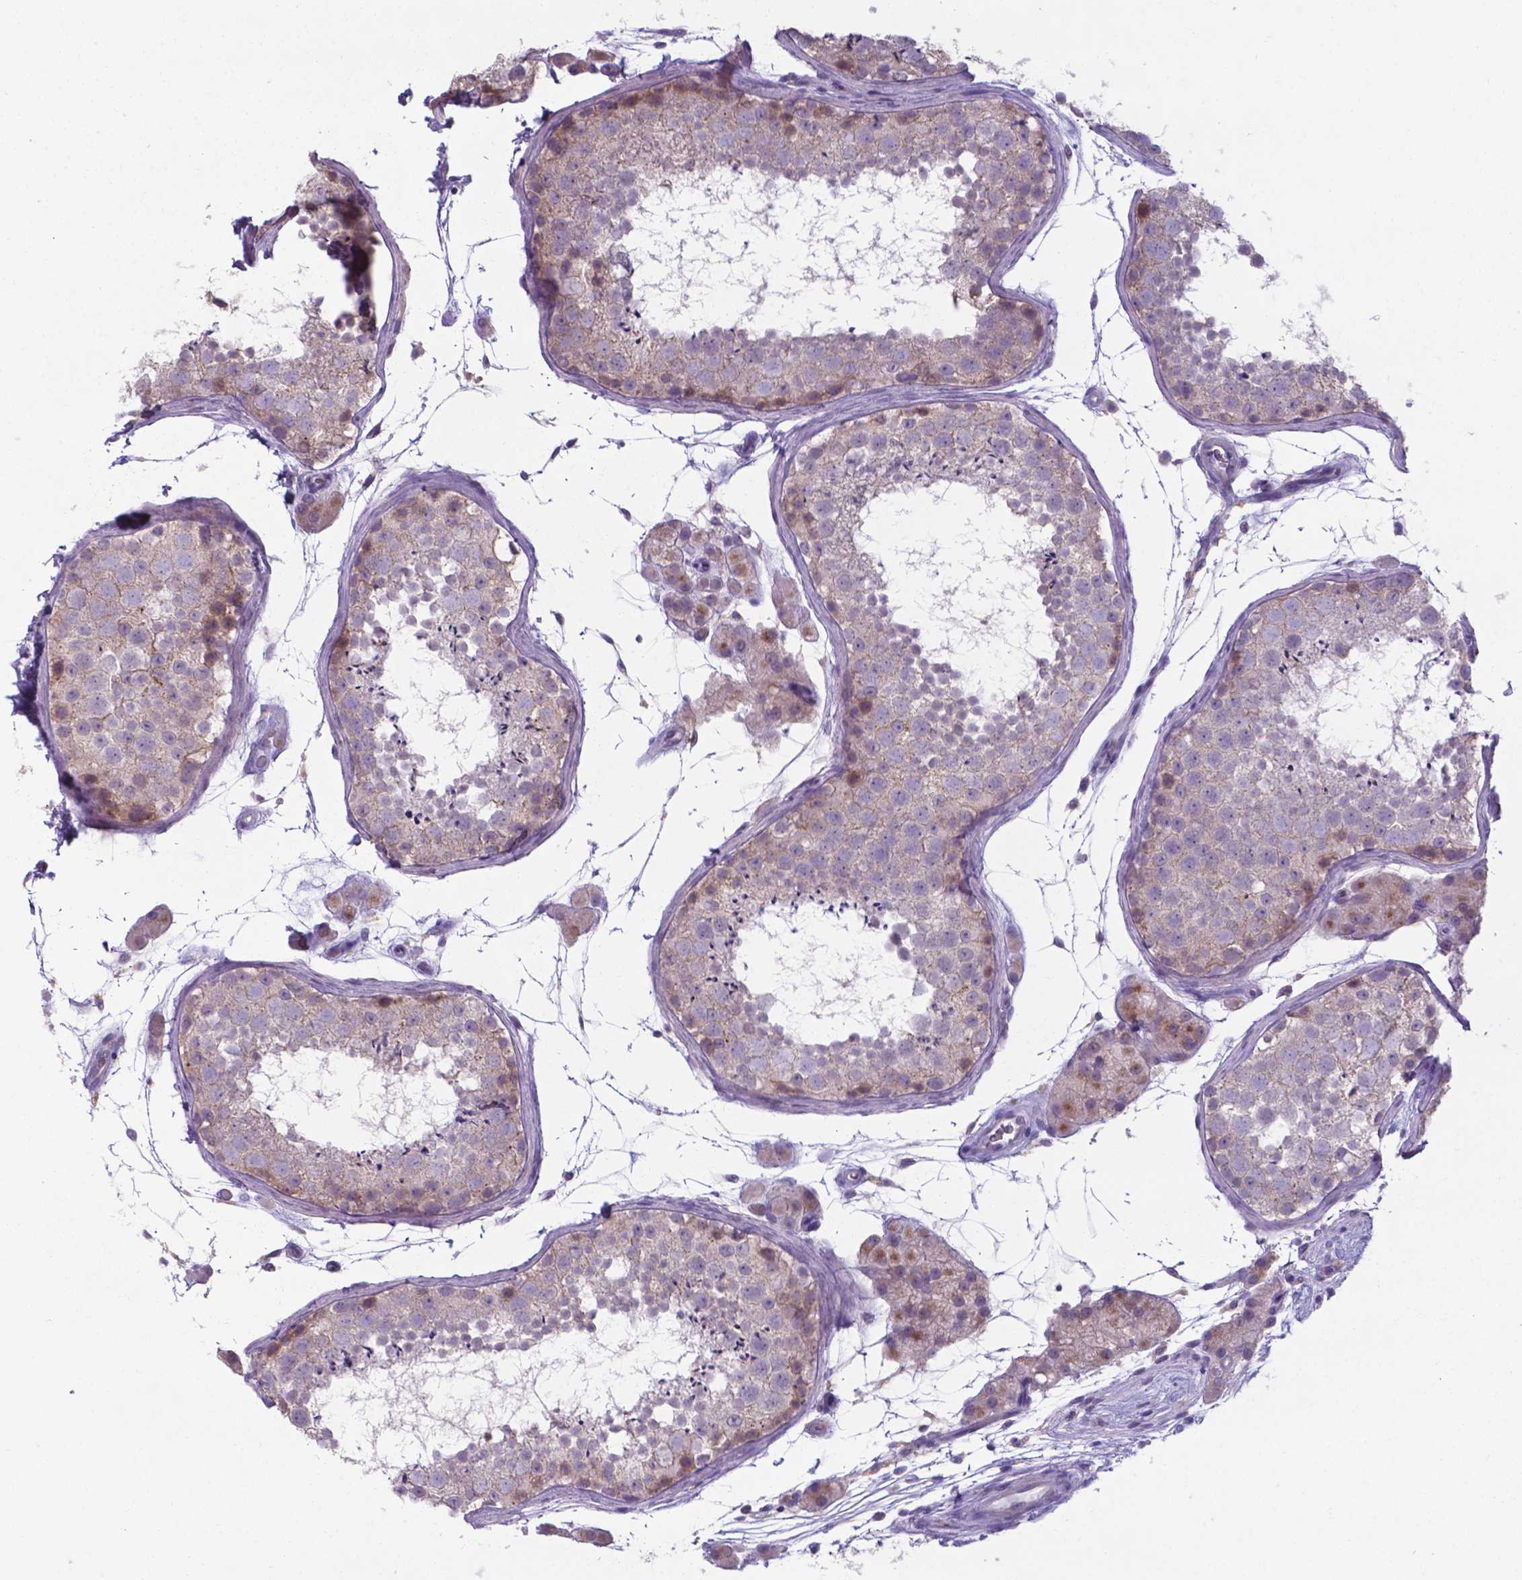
{"staining": {"intensity": "weak", "quantity": "25%-75%", "location": "cytoplasmic/membranous"}, "tissue": "testis", "cell_type": "Cells in seminiferous ducts", "image_type": "normal", "snomed": [{"axis": "morphology", "description": "Normal tissue, NOS"}, {"axis": "topography", "description": "Testis"}], "caption": "This histopathology image reveals normal testis stained with IHC to label a protein in brown. The cytoplasmic/membranous of cells in seminiferous ducts show weak positivity for the protein. Nuclei are counter-stained blue.", "gene": "AP5B1", "patient": {"sex": "male", "age": 41}}